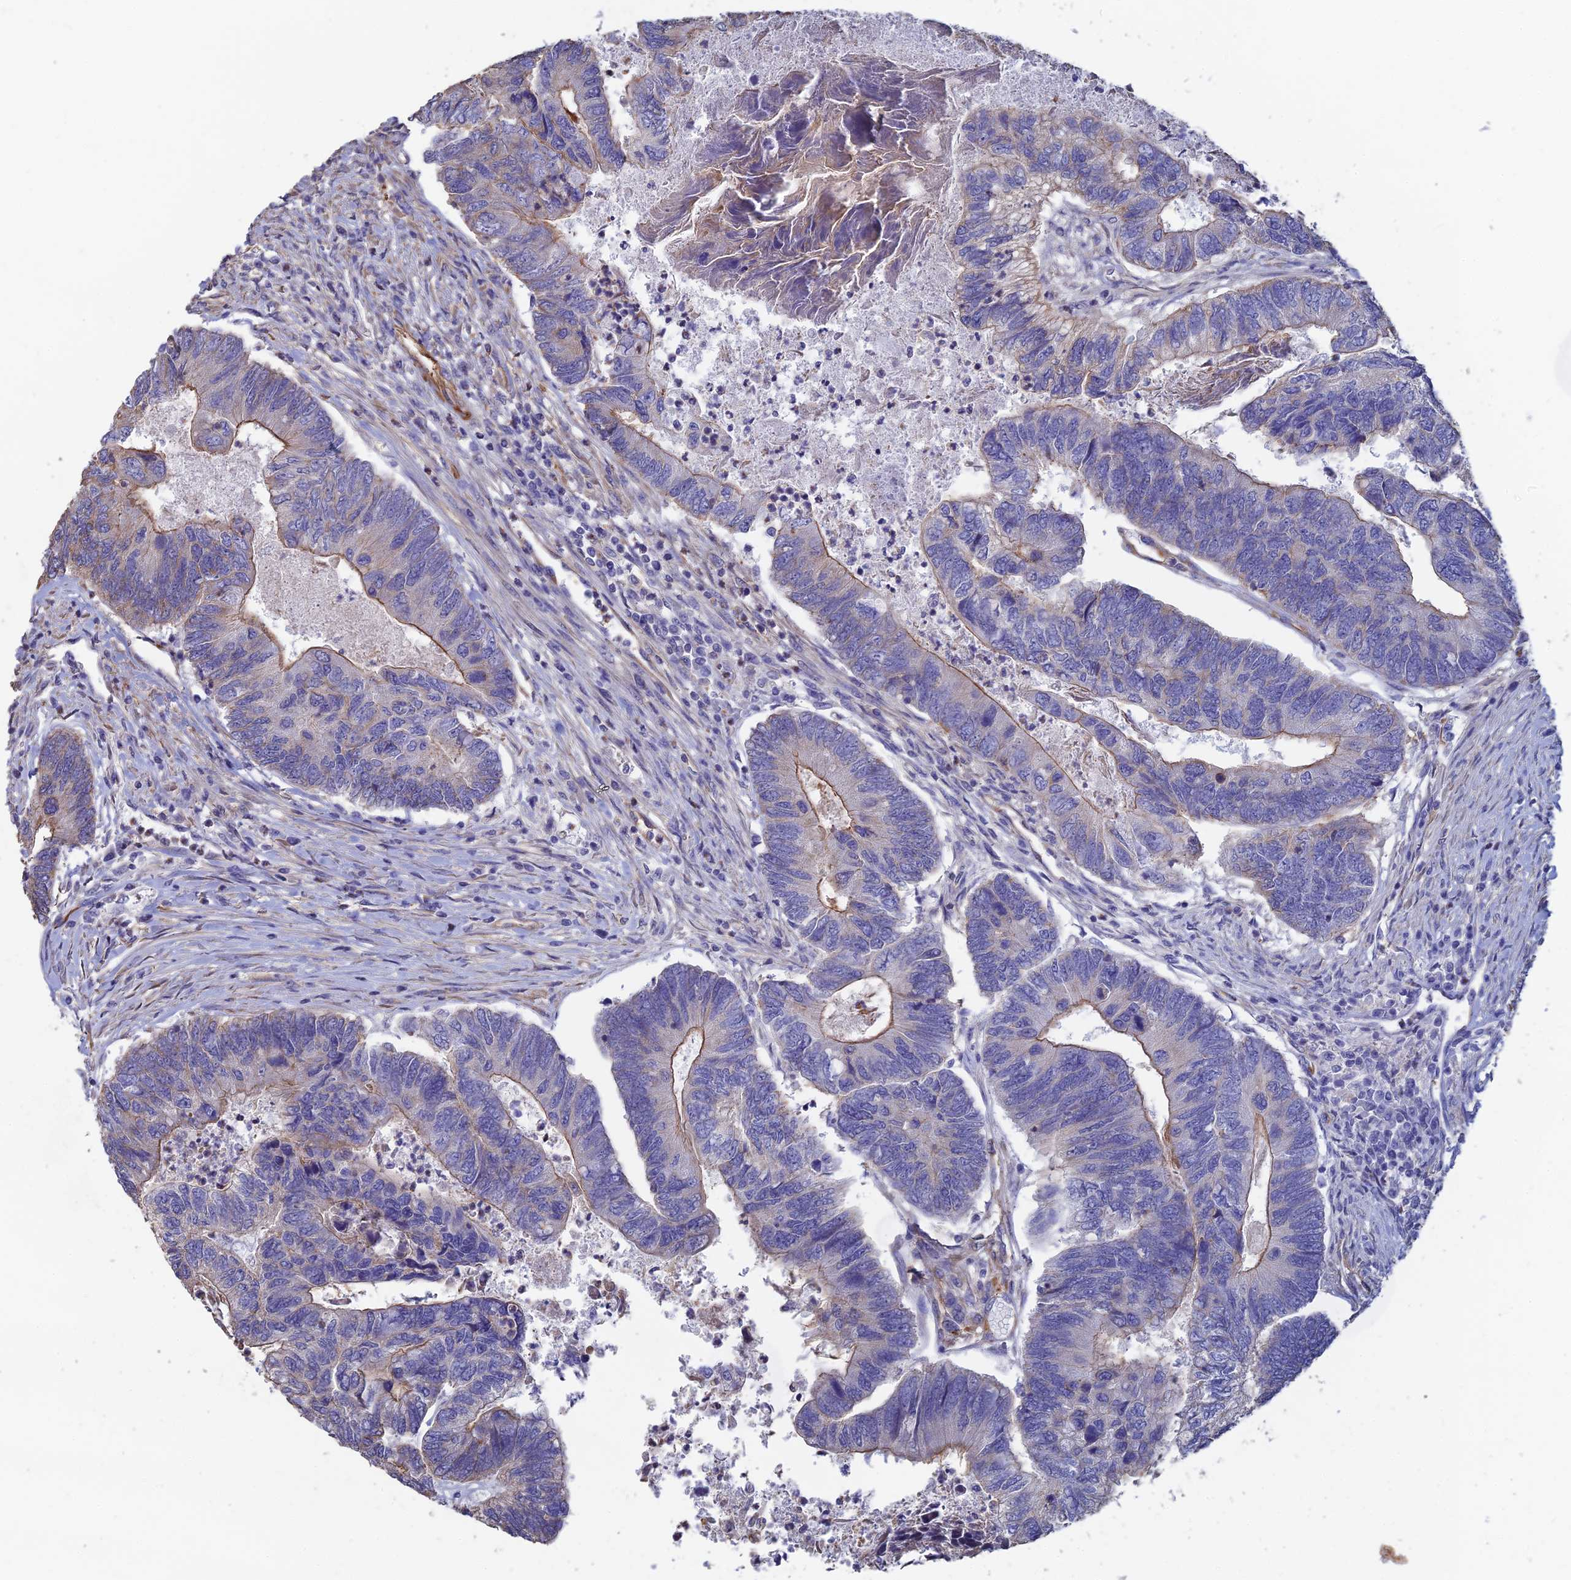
{"staining": {"intensity": "moderate", "quantity": "25%-75%", "location": "cytoplasmic/membranous"}, "tissue": "colorectal cancer", "cell_type": "Tumor cells", "image_type": "cancer", "snomed": [{"axis": "morphology", "description": "Adenocarcinoma, NOS"}, {"axis": "topography", "description": "Colon"}], "caption": "Moderate cytoplasmic/membranous protein expression is identified in about 25%-75% of tumor cells in adenocarcinoma (colorectal).", "gene": "PCDHA5", "patient": {"sex": "female", "age": 67}}